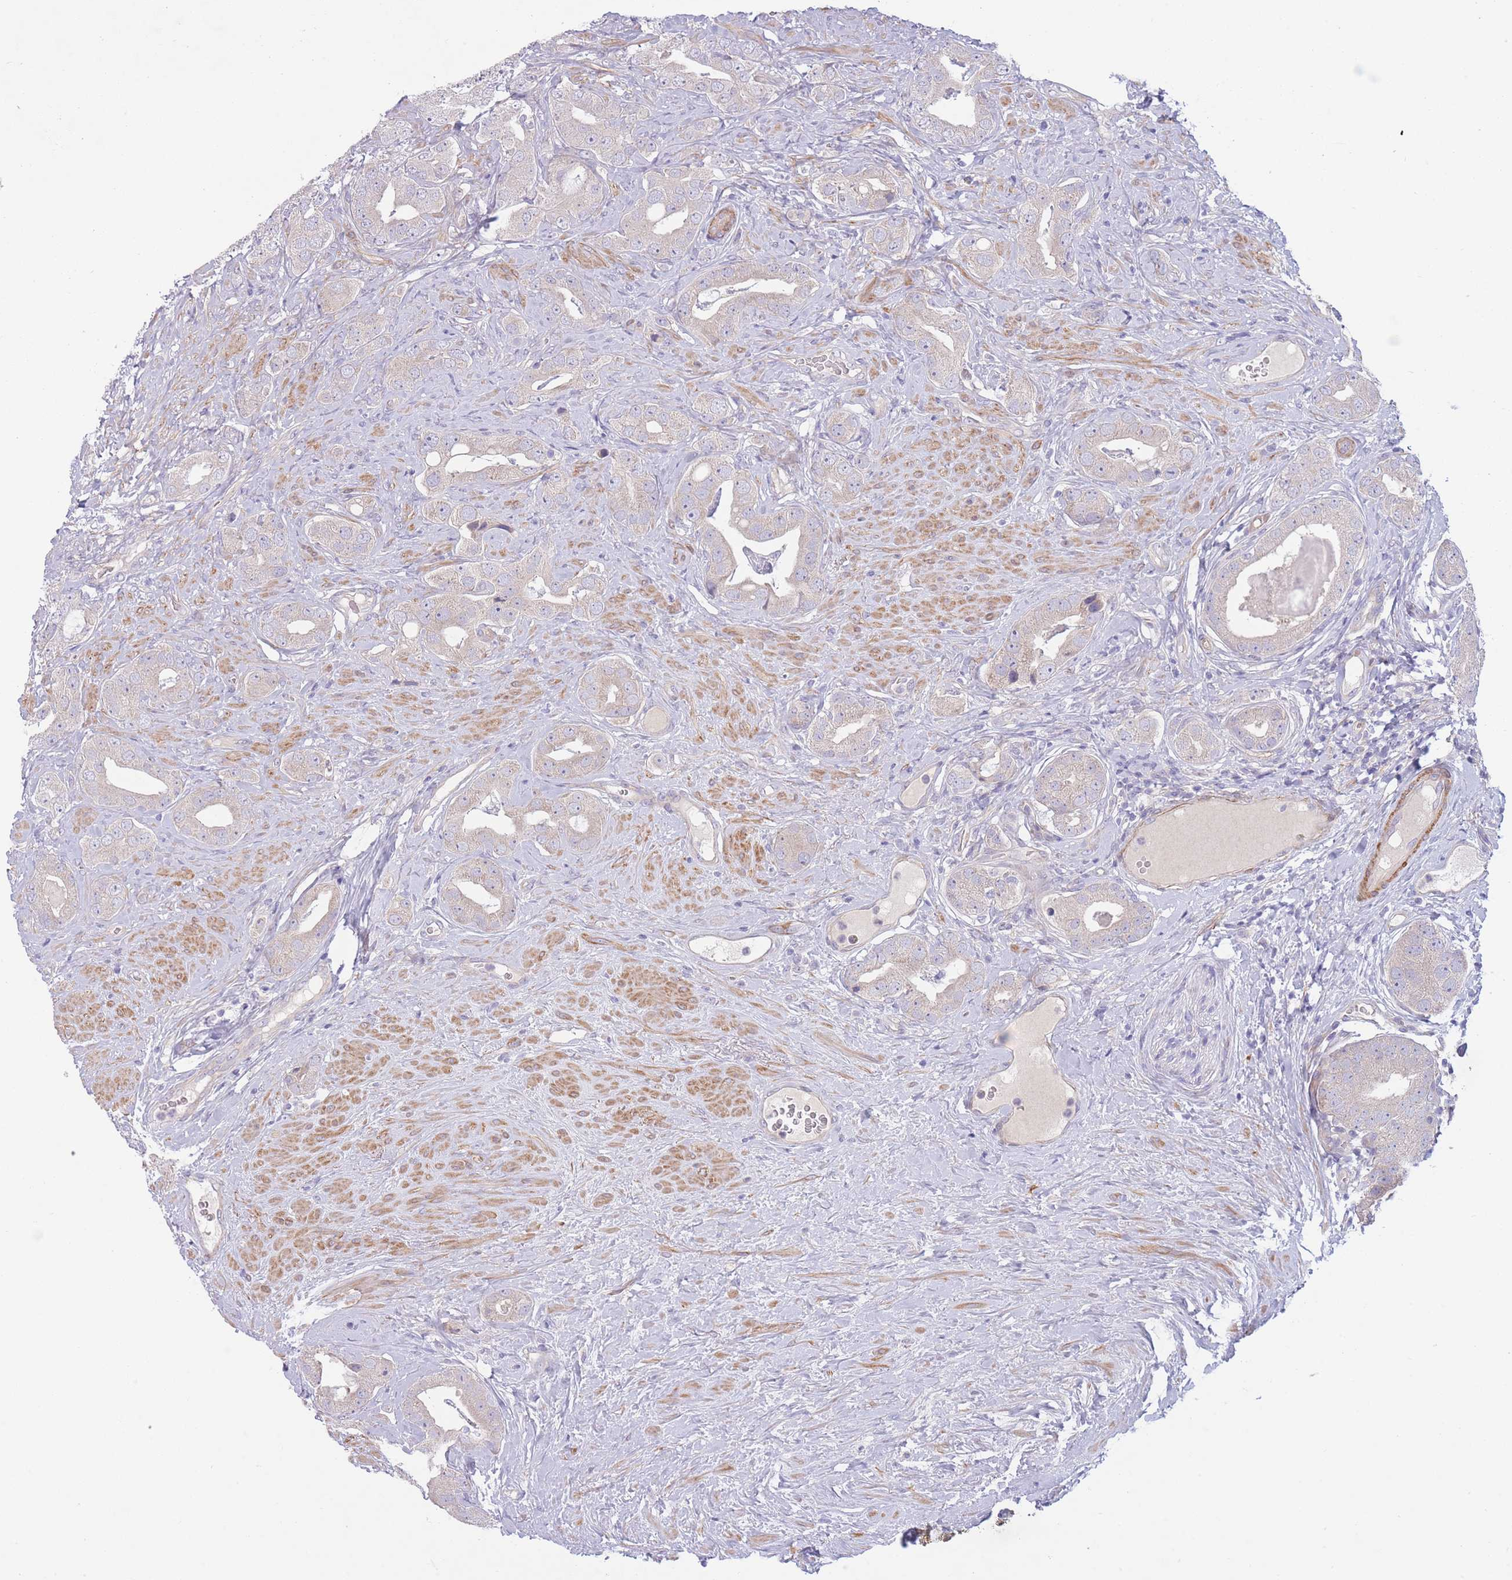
{"staining": {"intensity": "negative", "quantity": "none", "location": "none"}, "tissue": "prostate cancer", "cell_type": "Tumor cells", "image_type": "cancer", "snomed": [{"axis": "morphology", "description": "Adenocarcinoma, High grade"}, {"axis": "topography", "description": "Prostate"}], "caption": "Tumor cells are negative for protein expression in human prostate cancer. Brightfield microscopy of IHC stained with DAB (brown) and hematoxylin (blue), captured at high magnification.", "gene": "PNPLA5", "patient": {"sex": "male", "age": 63}}